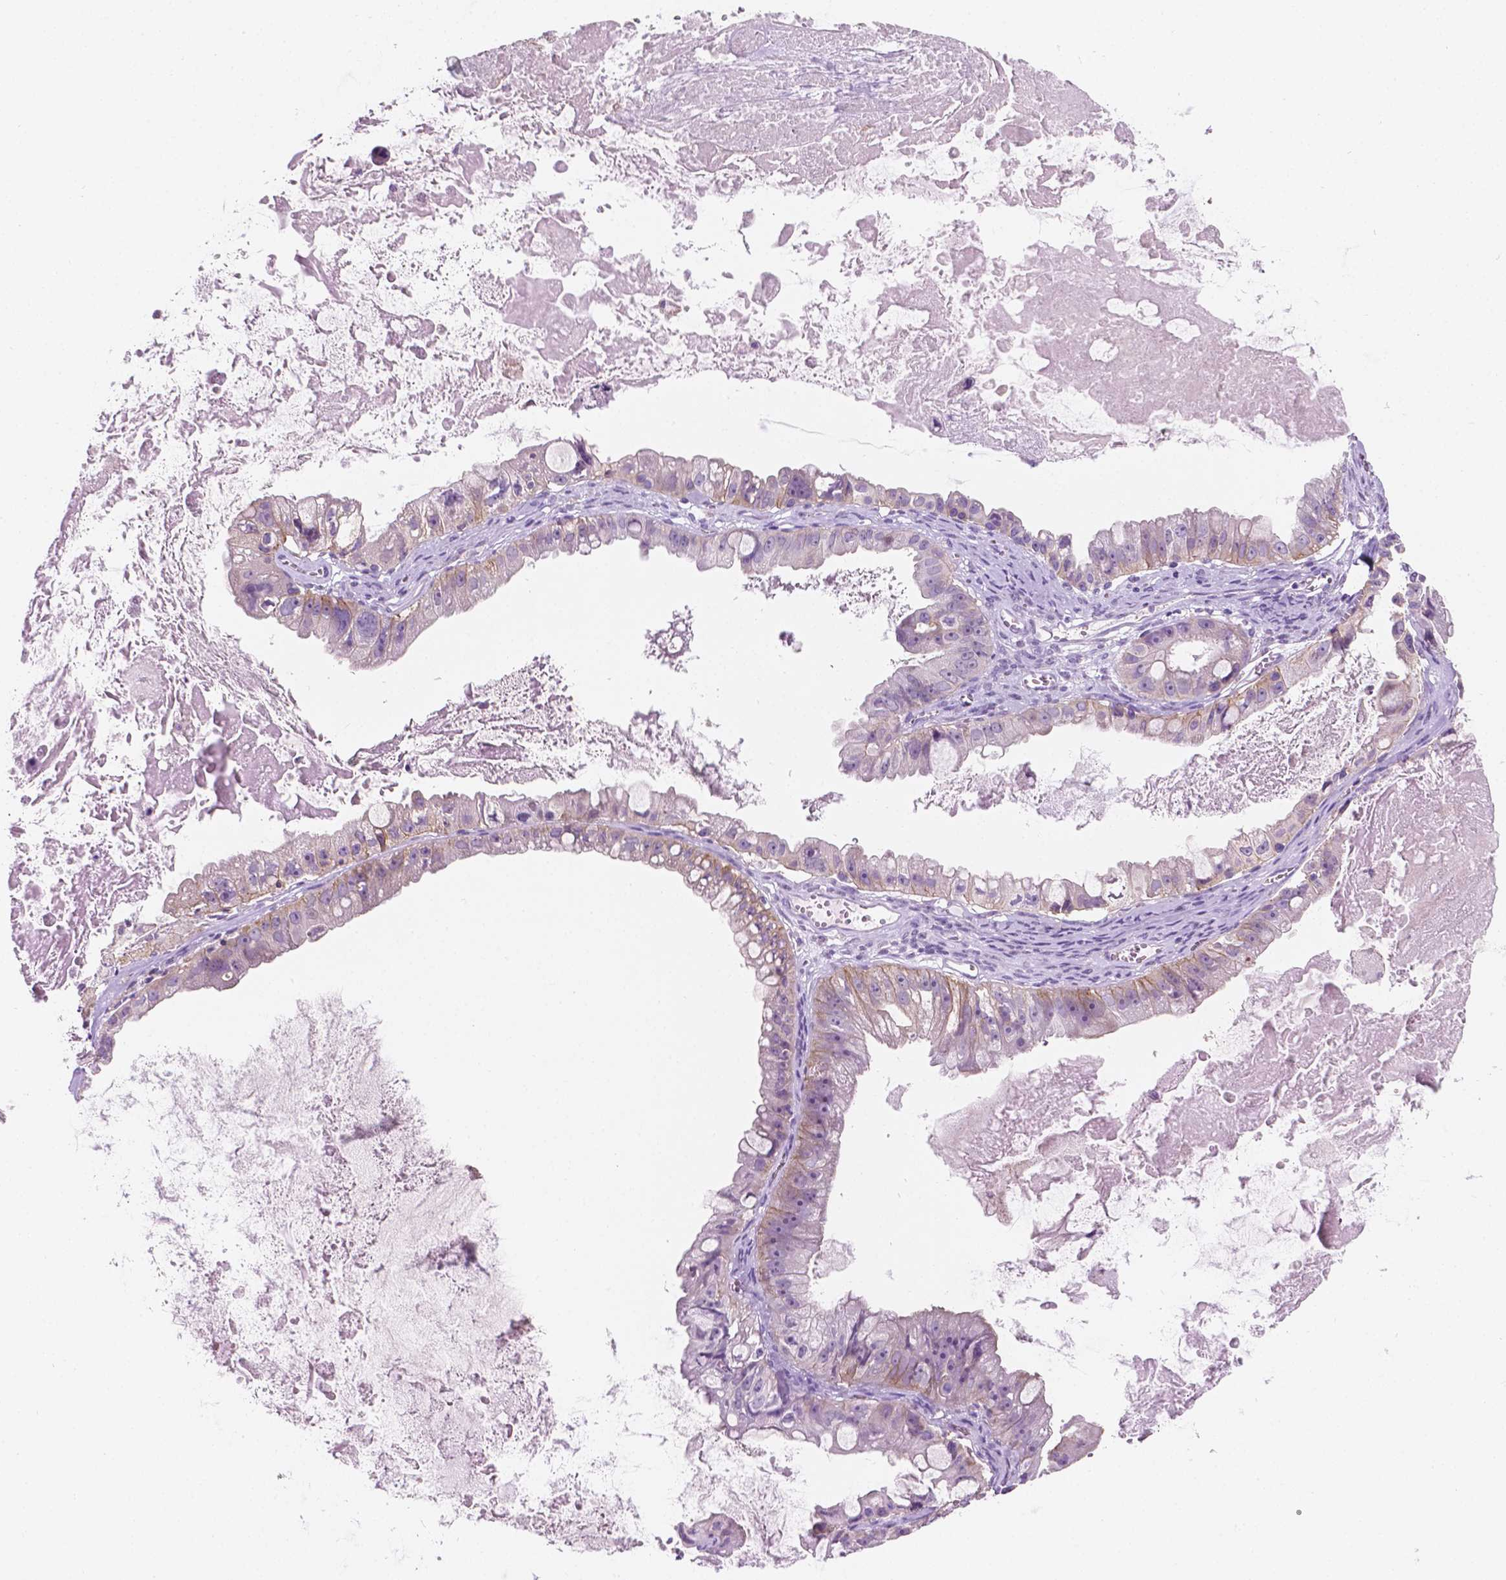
{"staining": {"intensity": "weak", "quantity": "<25%", "location": "cytoplasmic/membranous"}, "tissue": "ovarian cancer", "cell_type": "Tumor cells", "image_type": "cancer", "snomed": [{"axis": "morphology", "description": "Cystadenocarcinoma, mucinous, NOS"}, {"axis": "topography", "description": "Ovary"}], "caption": "A histopathology image of human mucinous cystadenocarcinoma (ovarian) is negative for staining in tumor cells.", "gene": "NOS1AP", "patient": {"sex": "female", "age": 61}}